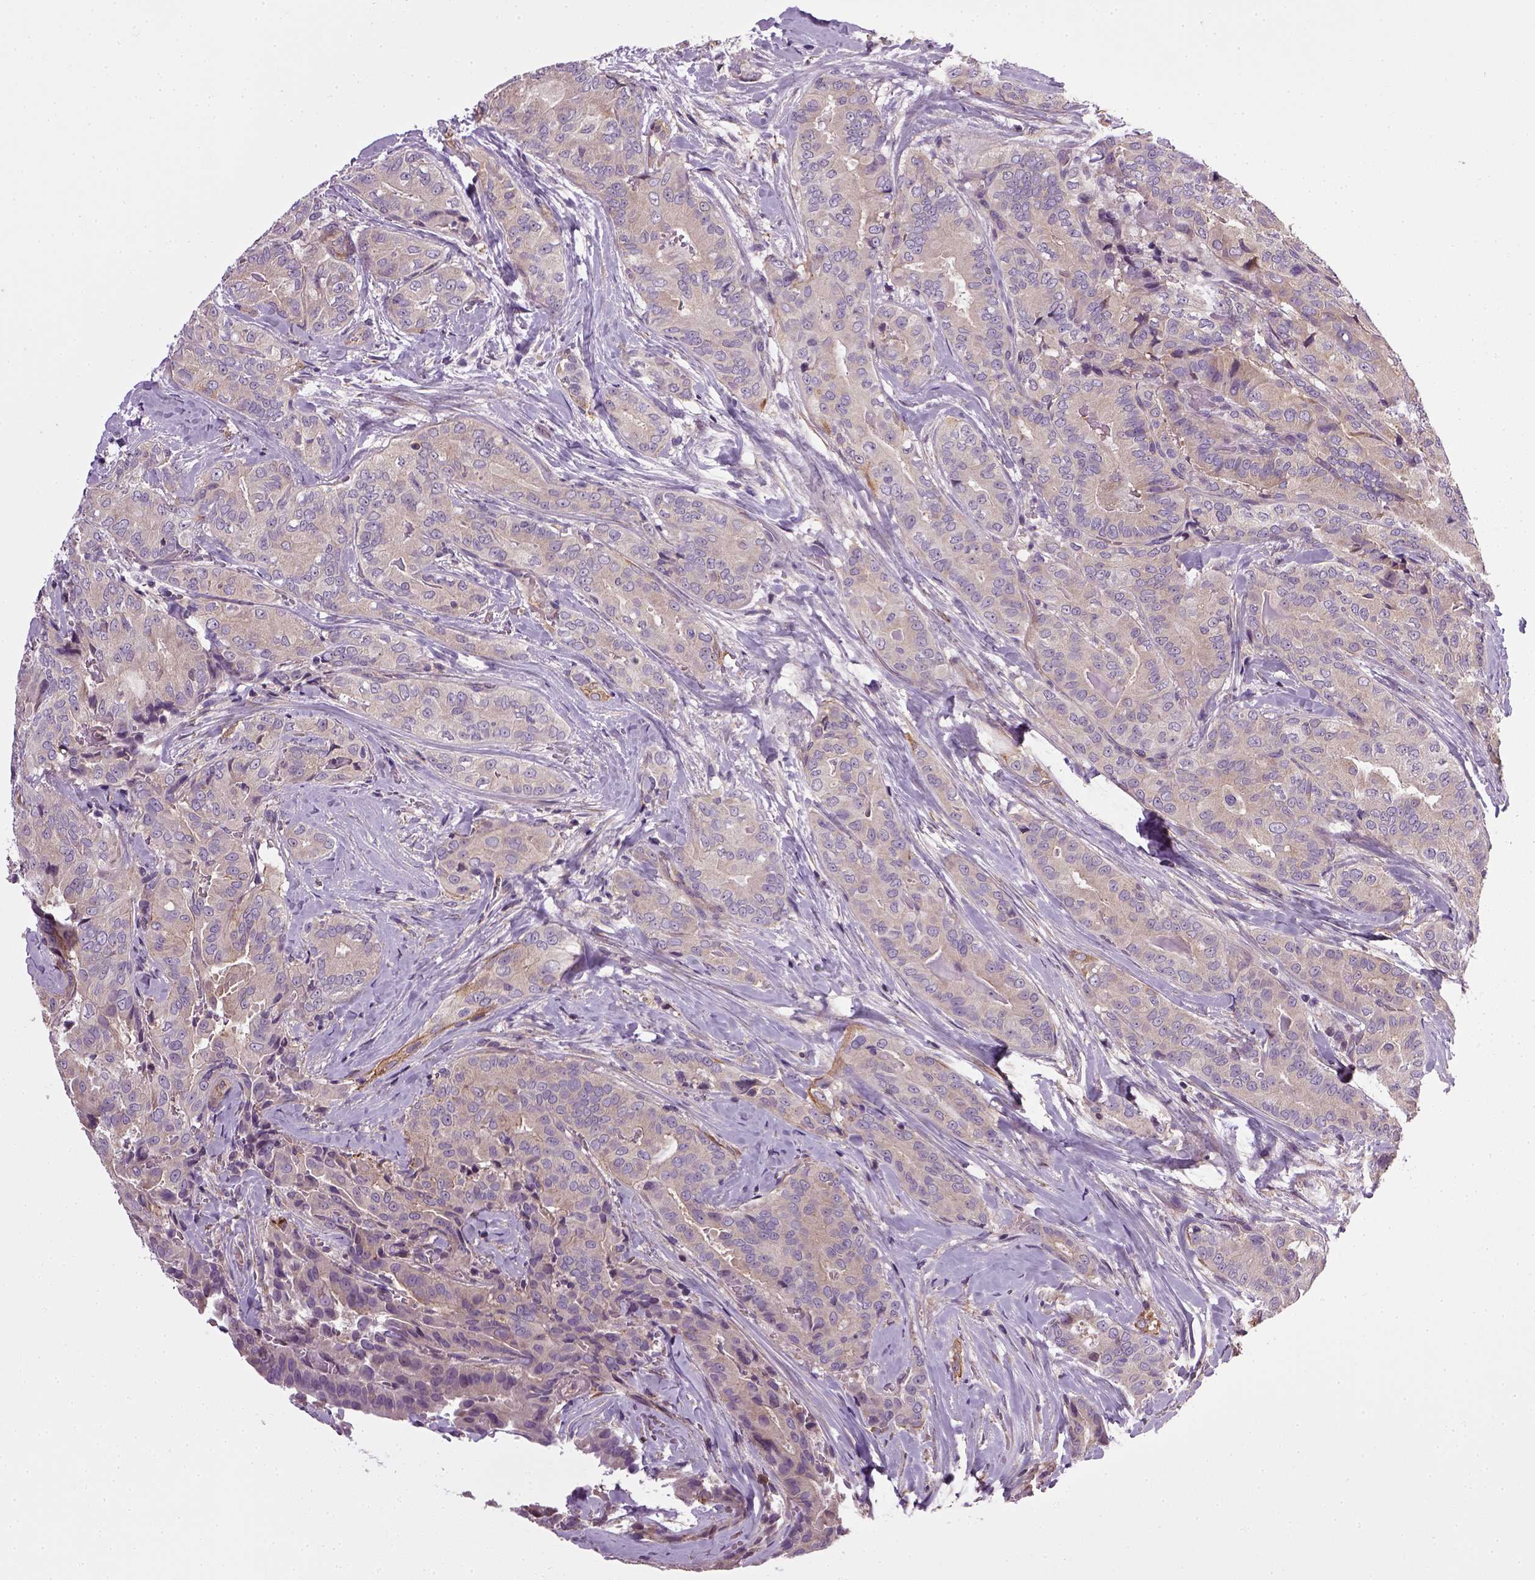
{"staining": {"intensity": "negative", "quantity": "none", "location": "none"}, "tissue": "thyroid cancer", "cell_type": "Tumor cells", "image_type": "cancer", "snomed": [{"axis": "morphology", "description": "Papillary adenocarcinoma, NOS"}, {"axis": "topography", "description": "Thyroid gland"}], "caption": "High power microscopy photomicrograph of an immunohistochemistry photomicrograph of thyroid cancer (papillary adenocarcinoma), revealing no significant staining in tumor cells.", "gene": "TPRG1", "patient": {"sex": "male", "age": 61}}